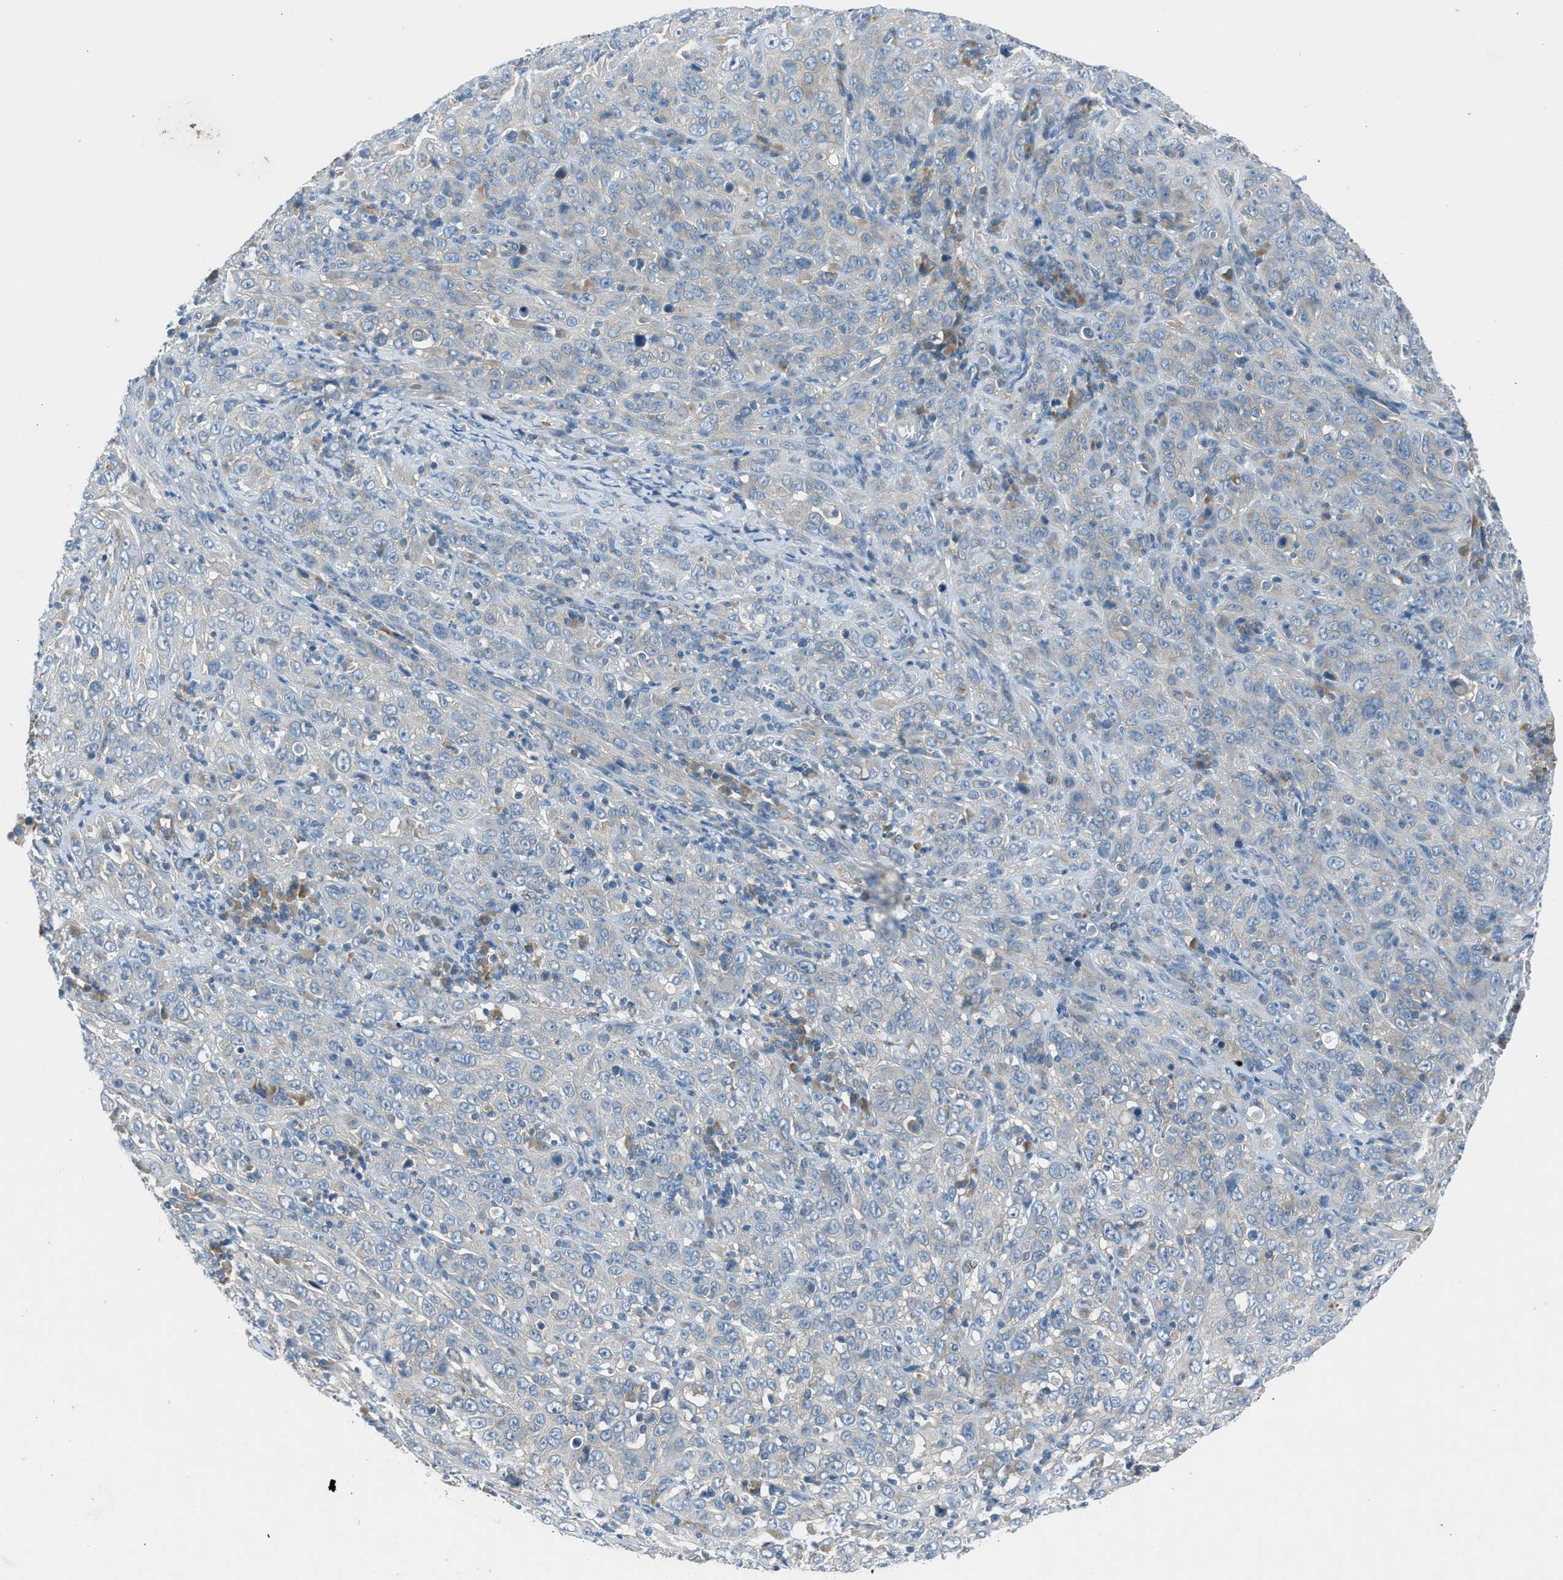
{"staining": {"intensity": "negative", "quantity": "none", "location": "none"}, "tissue": "cervical cancer", "cell_type": "Tumor cells", "image_type": "cancer", "snomed": [{"axis": "morphology", "description": "Squamous cell carcinoma, NOS"}, {"axis": "topography", "description": "Cervix"}], "caption": "Immunohistochemical staining of human squamous cell carcinoma (cervical) displays no significant staining in tumor cells.", "gene": "BMP1", "patient": {"sex": "female", "age": 46}}